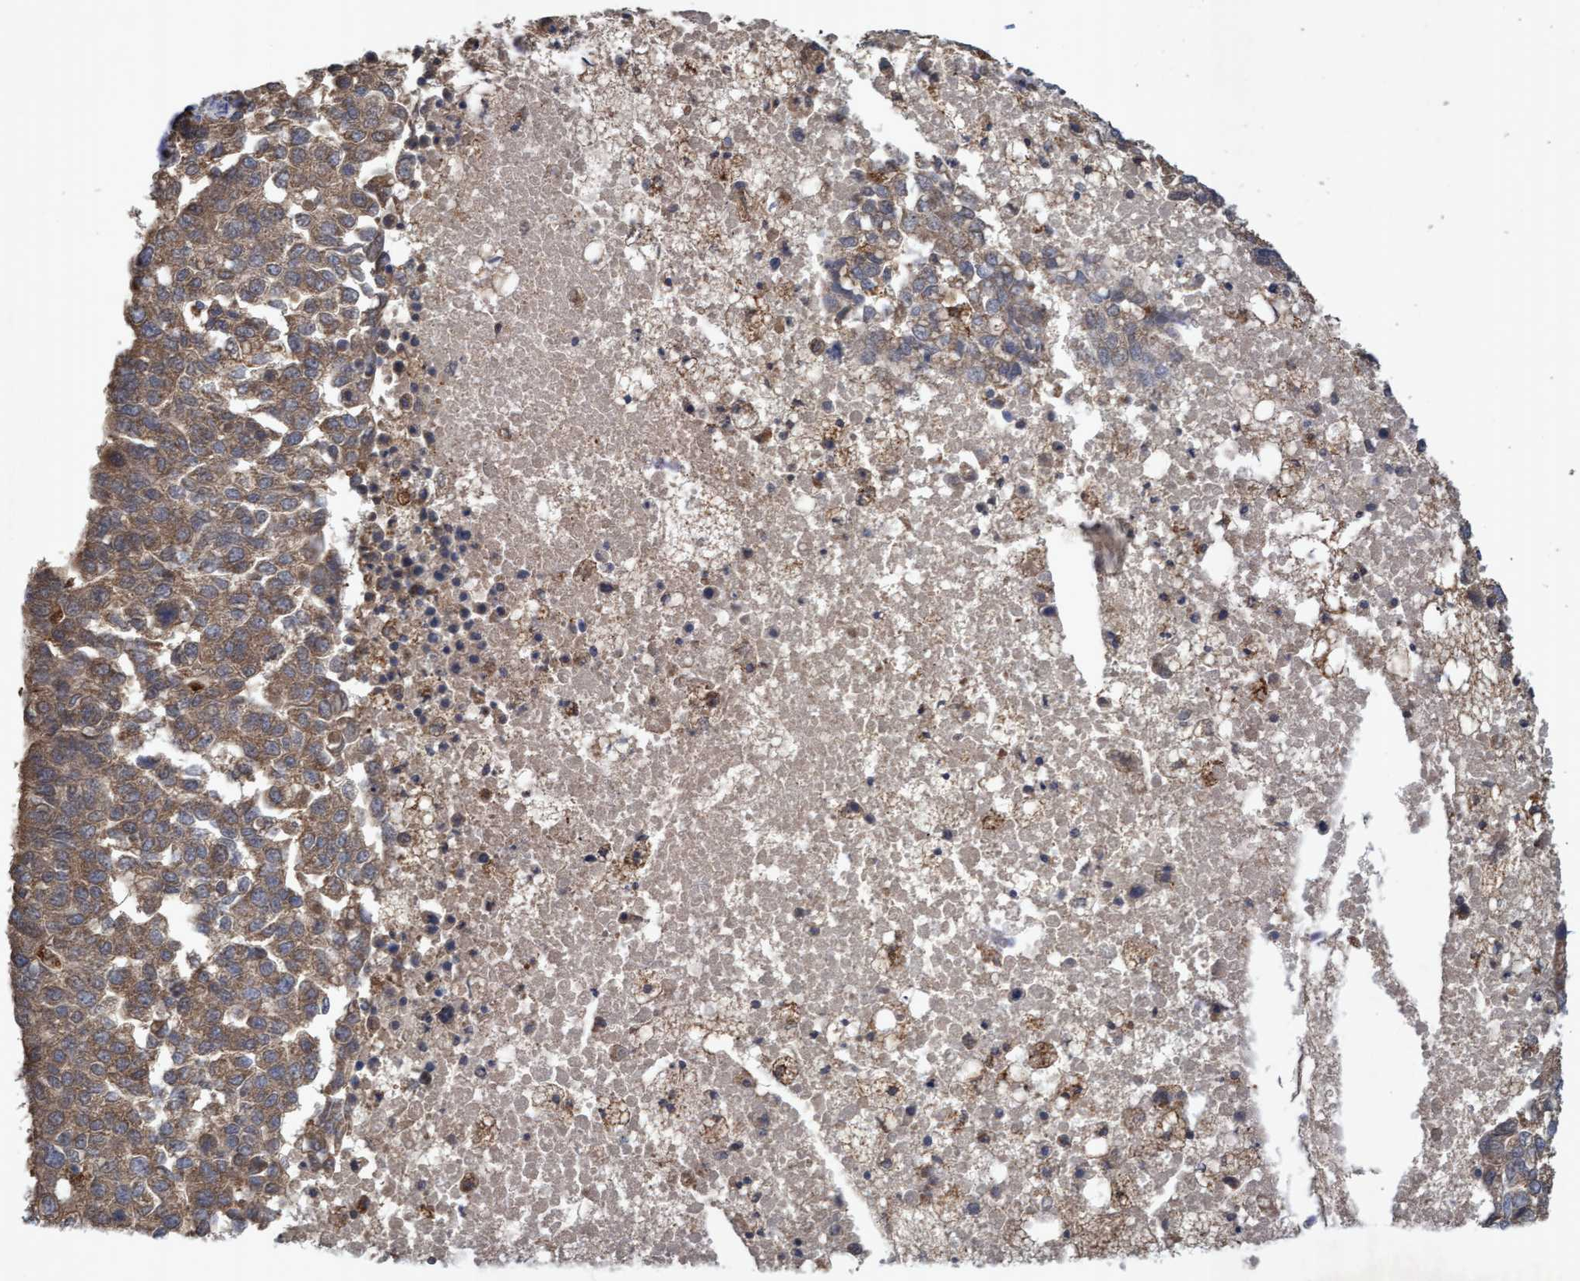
{"staining": {"intensity": "moderate", "quantity": ">75%", "location": "cytoplasmic/membranous"}, "tissue": "pancreatic cancer", "cell_type": "Tumor cells", "image_type": "cancer", "snomed": [{"axis": "morphology", "description": "Adenocarcinoma, NOS"}, {"axis": "topography", "description": "Pancreas"}], "caption": "Pancreatic cancer stained for a protein exhibits moderate cytoplasmic/membranous positivity in tumor cells.", "gene": "ATPAF2", "patient": {"sex": "female", "age": 61}}